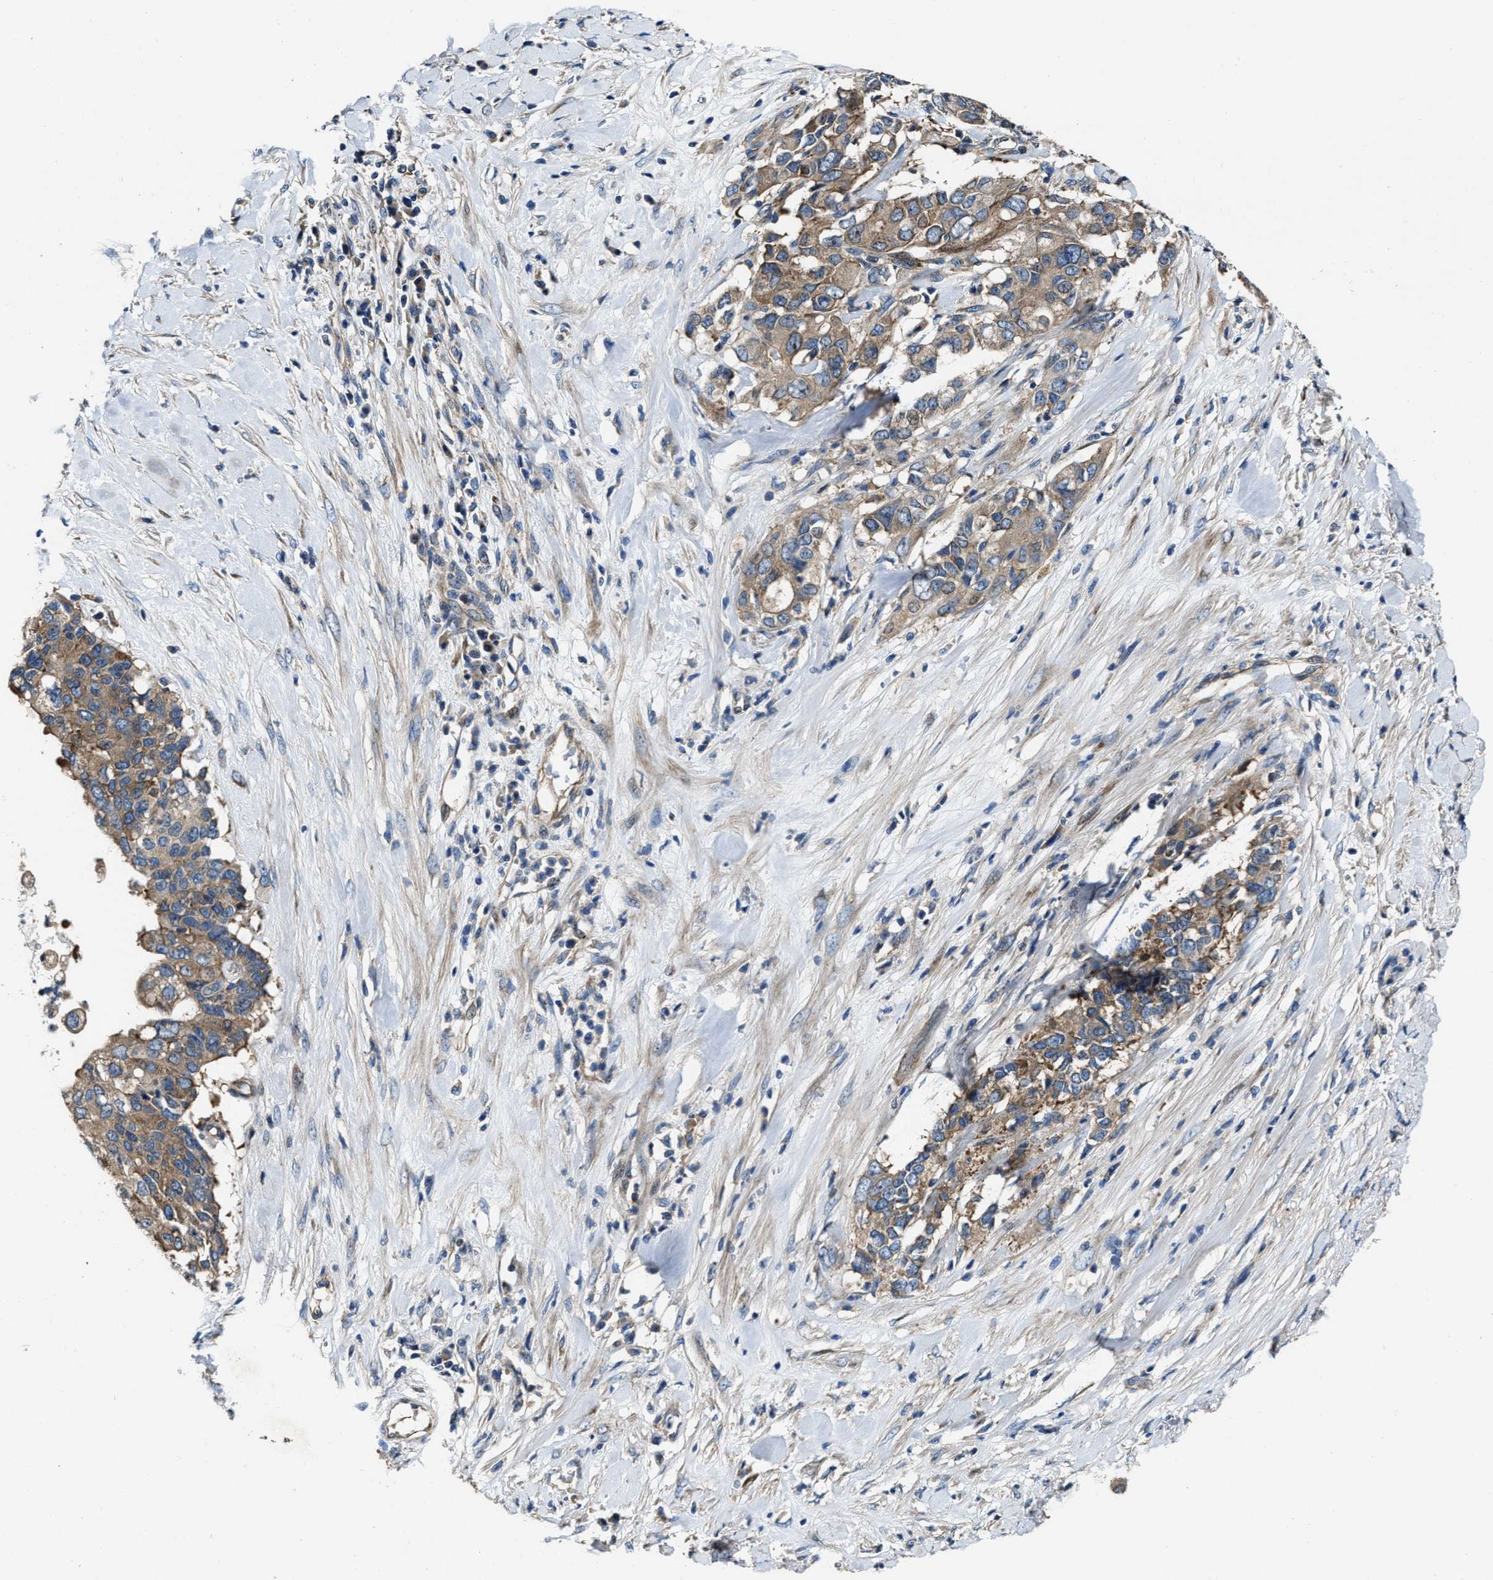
{"staining": {"intensity": "moderate", "quantity": ">75%", "location": "cytoplasmic/membranous"}, "tissue": "pancreatic cancer", "cell_type": "Tumor cells", "image_type": "cancer", "snomed": [{"axis": "morphology", "description": "Adenocarcinoma, NOS"}, {"axis": "topography", "description": "Pancreas"}], "caption": "Adenocarcinoma (pancreatic) stained for a protein reveals moderate cytoplasmic/membranous positivity in tumor cells.", "gene": "PTAR1", "patient": {"sex": "female", "age": 56}}